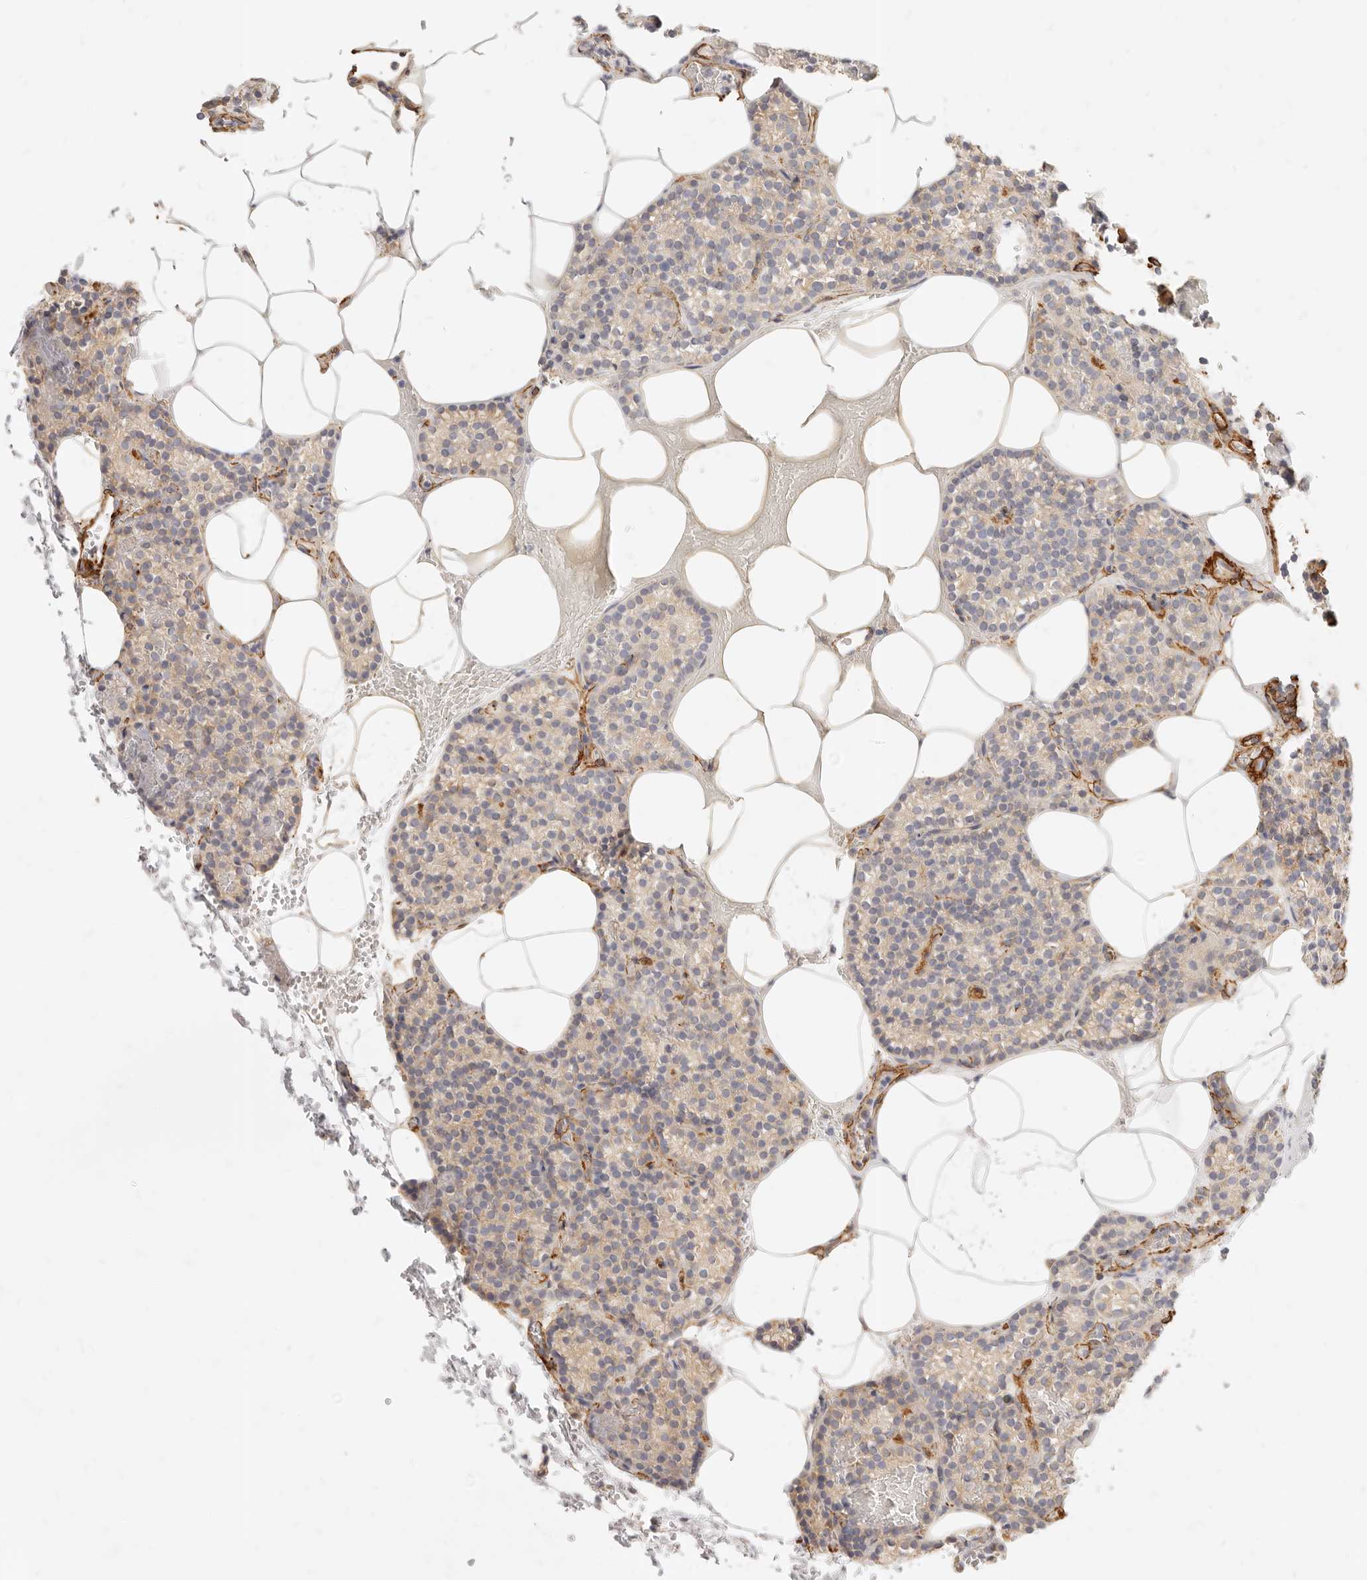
{"staining": {"intensity": "weak", "quantity": "<25%", "location": "cytoplasmic/membranous"}, "tissue": "parathyroid gland", "cell_type": "Glandular cells", "image_type": "normal", "snomed": [{"axis": "morphology", "description": "Normal tissue, NOS"}, {"axis": "topography", "description": "Parathyroid gland"}], "caption": "A high-resolution micrograph shows immunohistochemistry (IHC) staining of normal parathyroid gland, which exhibits no significant staining in glandular cells.", "gene": "TMTC2", "patient": {"sex": "male", "age": 58}}